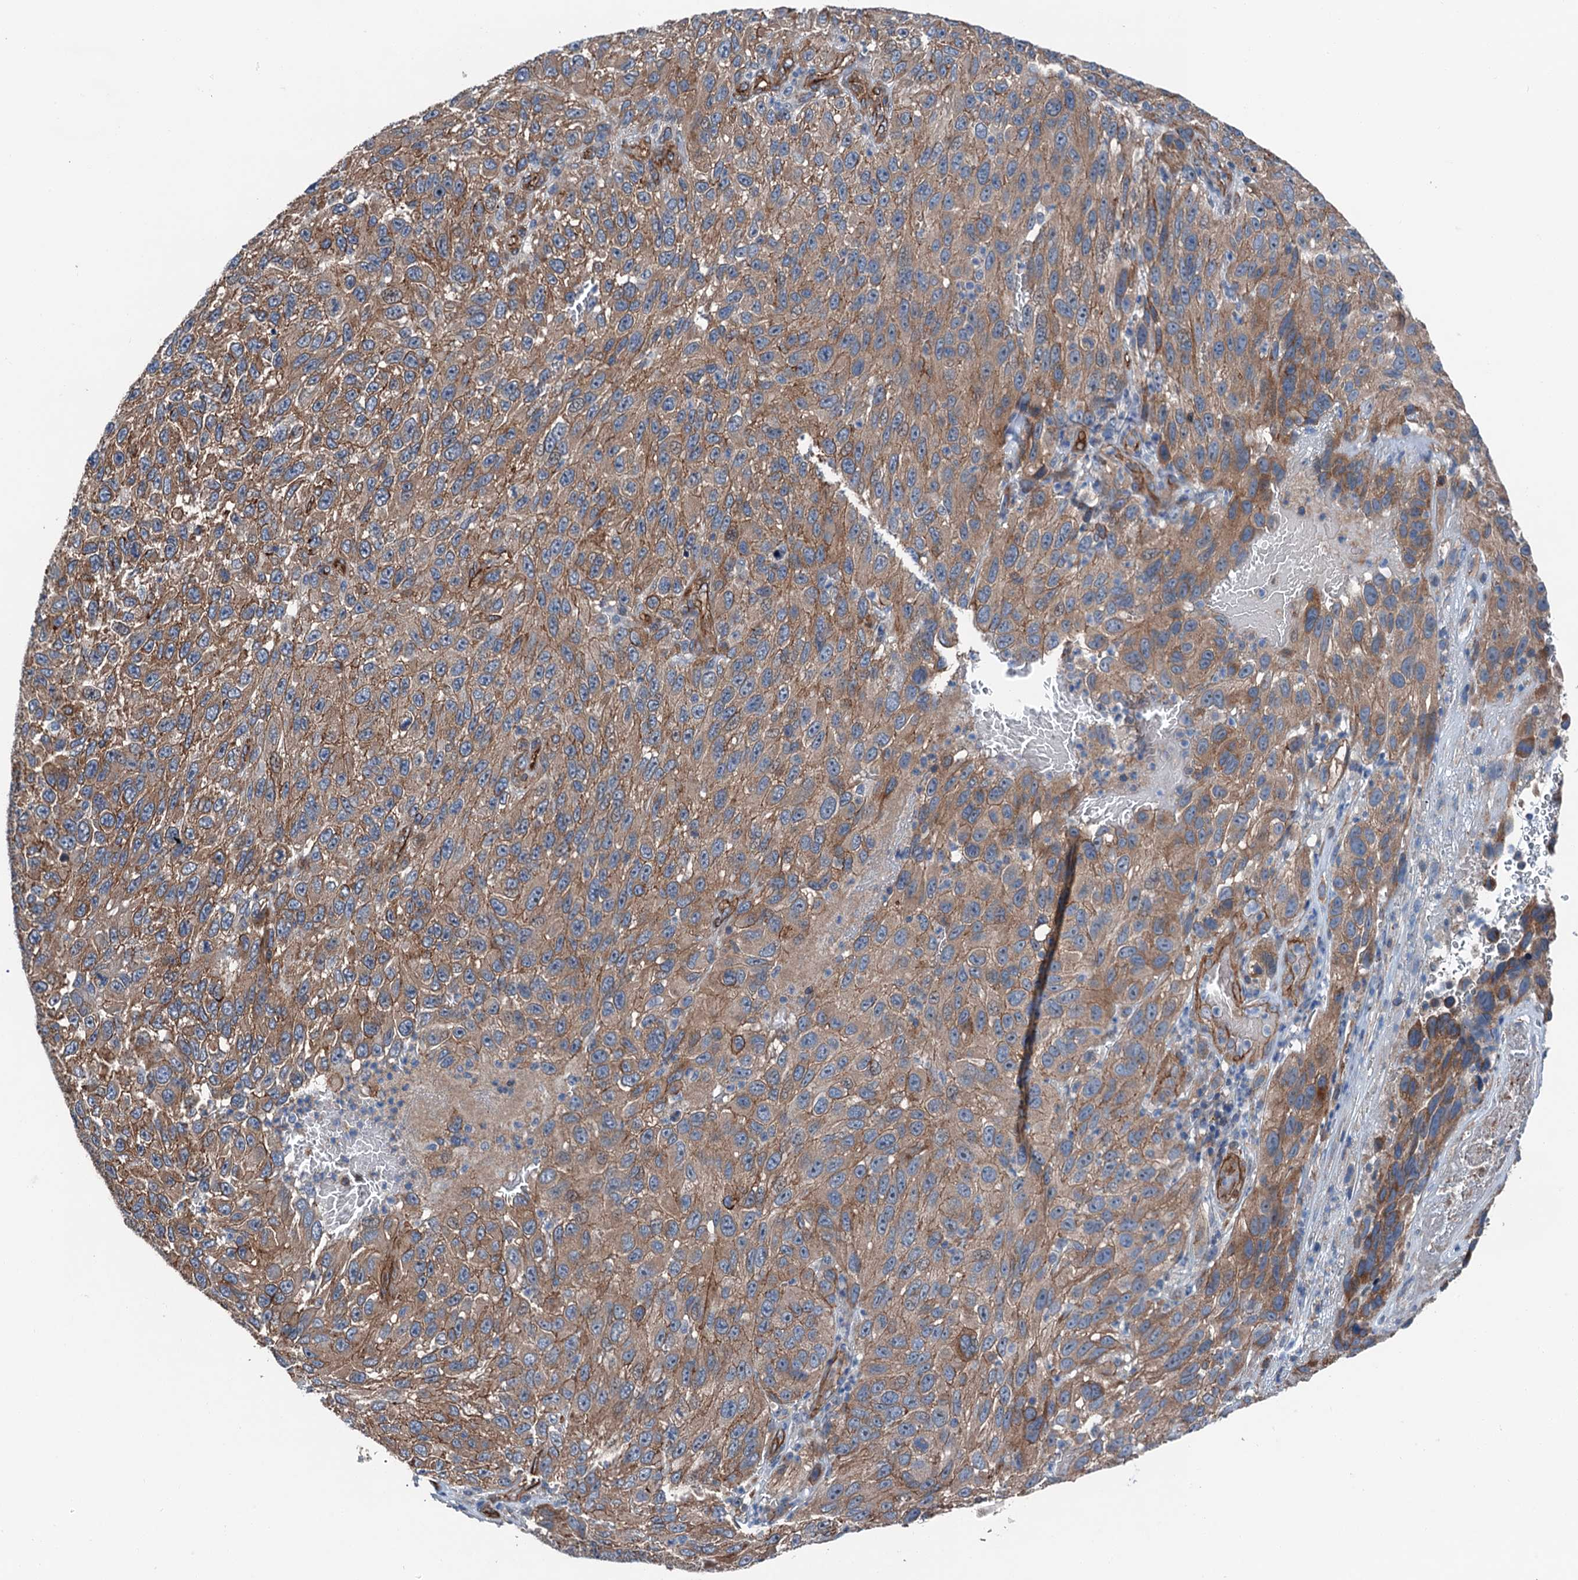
{"staining": {"intensity": "moderate", "quantity": ">75%", "location": "cytoplasmic/membranous"}, "tissue": "melanoma", "cell_type": "Tumor cells", "image_type": "cancer", "snomed": [{"axis": "morphology", "description": "Normal tissue, NOS"}, {"axis": "morphology", "description": "Malignant melanoma, NOS"}, {"axis": "topography", "description": "Skin"}], "caption": "Human malignant melanoma stained for a protein (brown) displays moderate cytoplasmic/membranous positive positivity in about >75% of tumor cells.", "gene": "NMRAL1", "patient": {"sex": "female", "age": 96}}